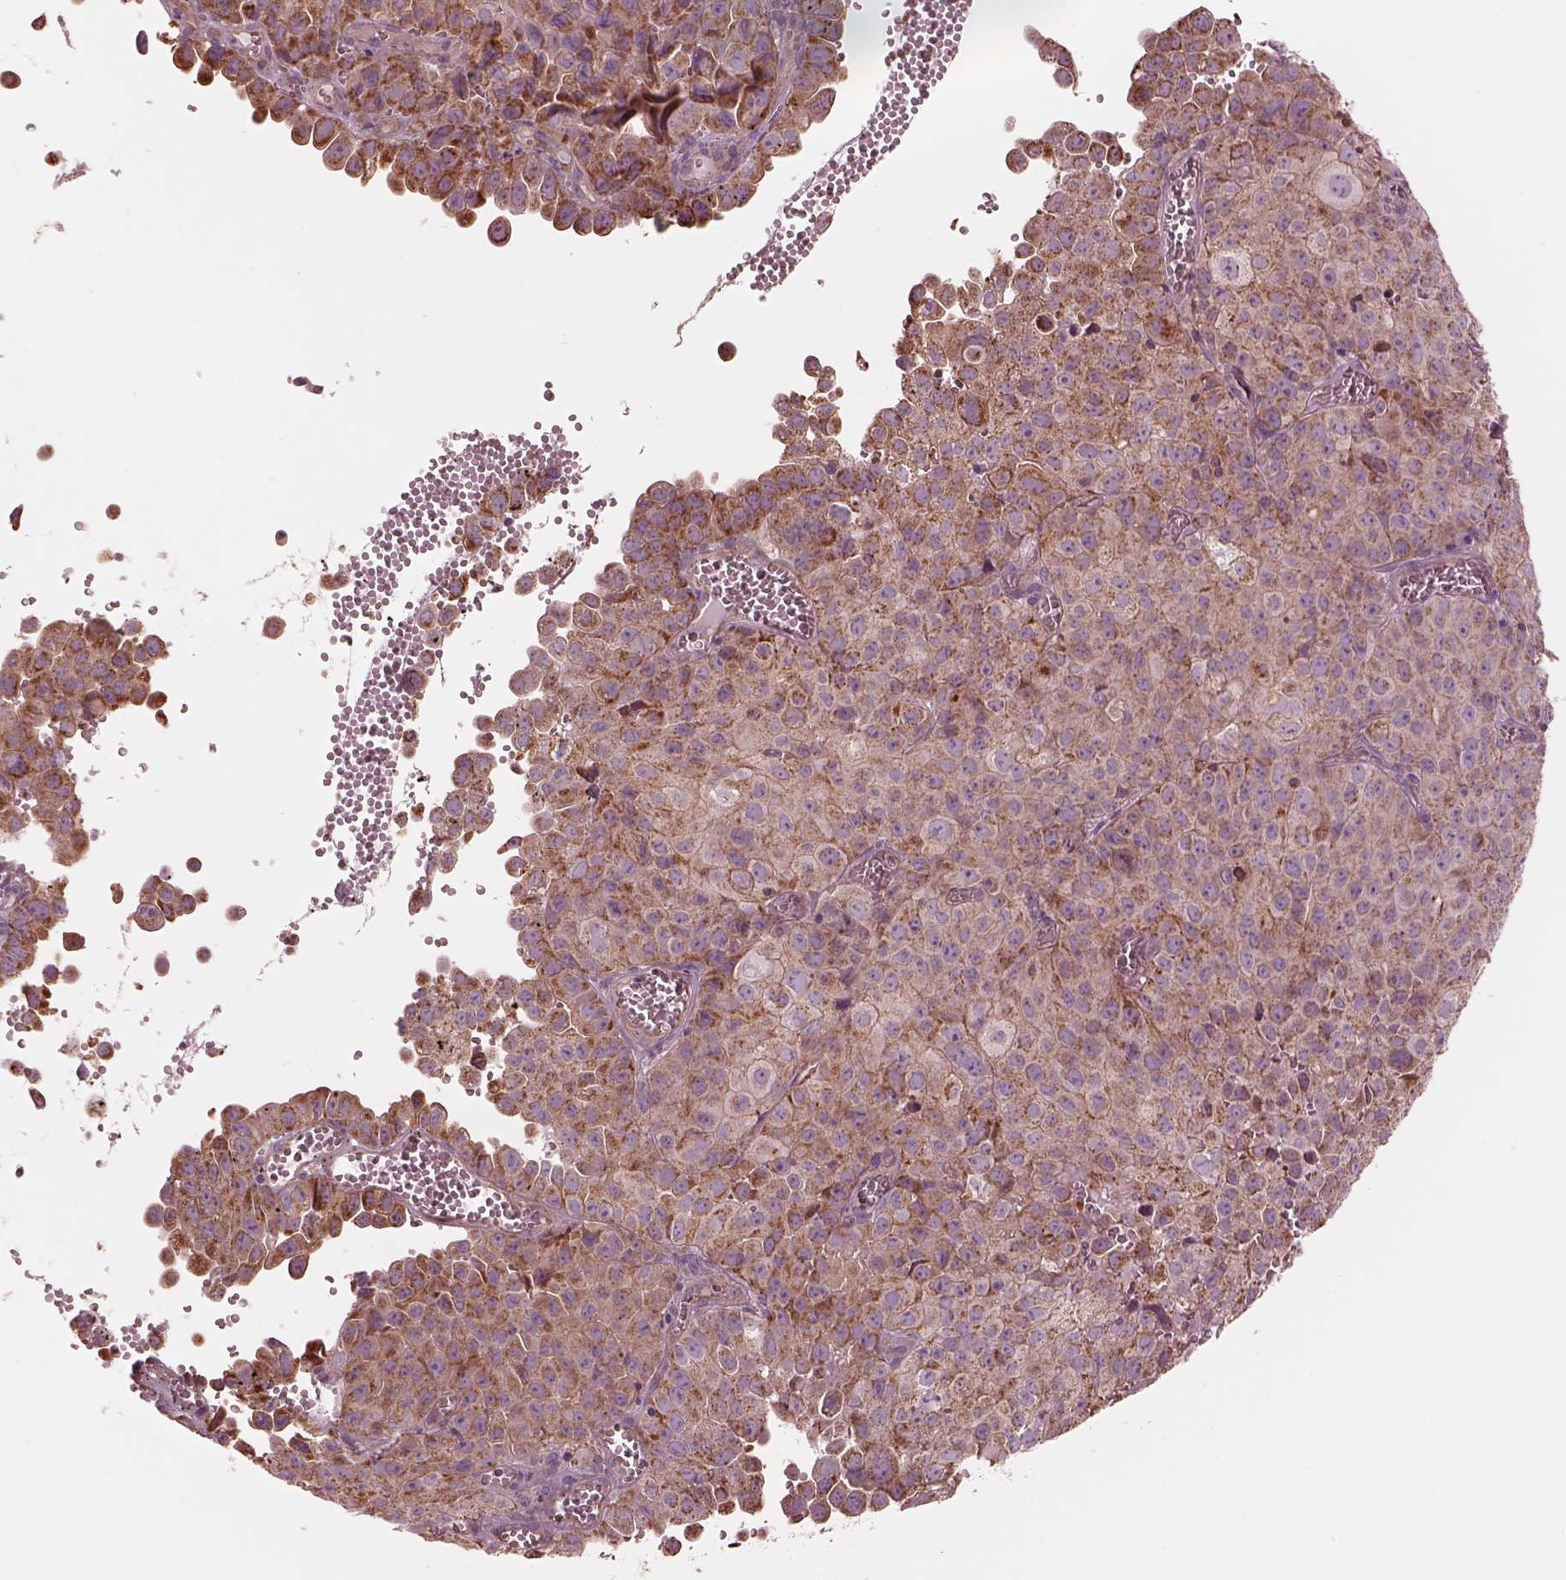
{"staining": {"intensity": "strong", "quantity": ">75%", "location": "cytoplasmic/membranous"}, "tissue": "cervical cancer", "cell_type": "Tumor cells", "image_type": "cancer", "snomed": [{"axis": "morphology", "description": "Squamous cell carcinoma, NOS"}, {"axis": "topography", "description": "Cervix"}], "caption": "A brown stain labels strong cytoplasmic/membranous staining of a protein in human cervical squamous cell carcinoma tumor cells.", "gene": "STK33", "patient": {"sex": "female", "age": 55}}